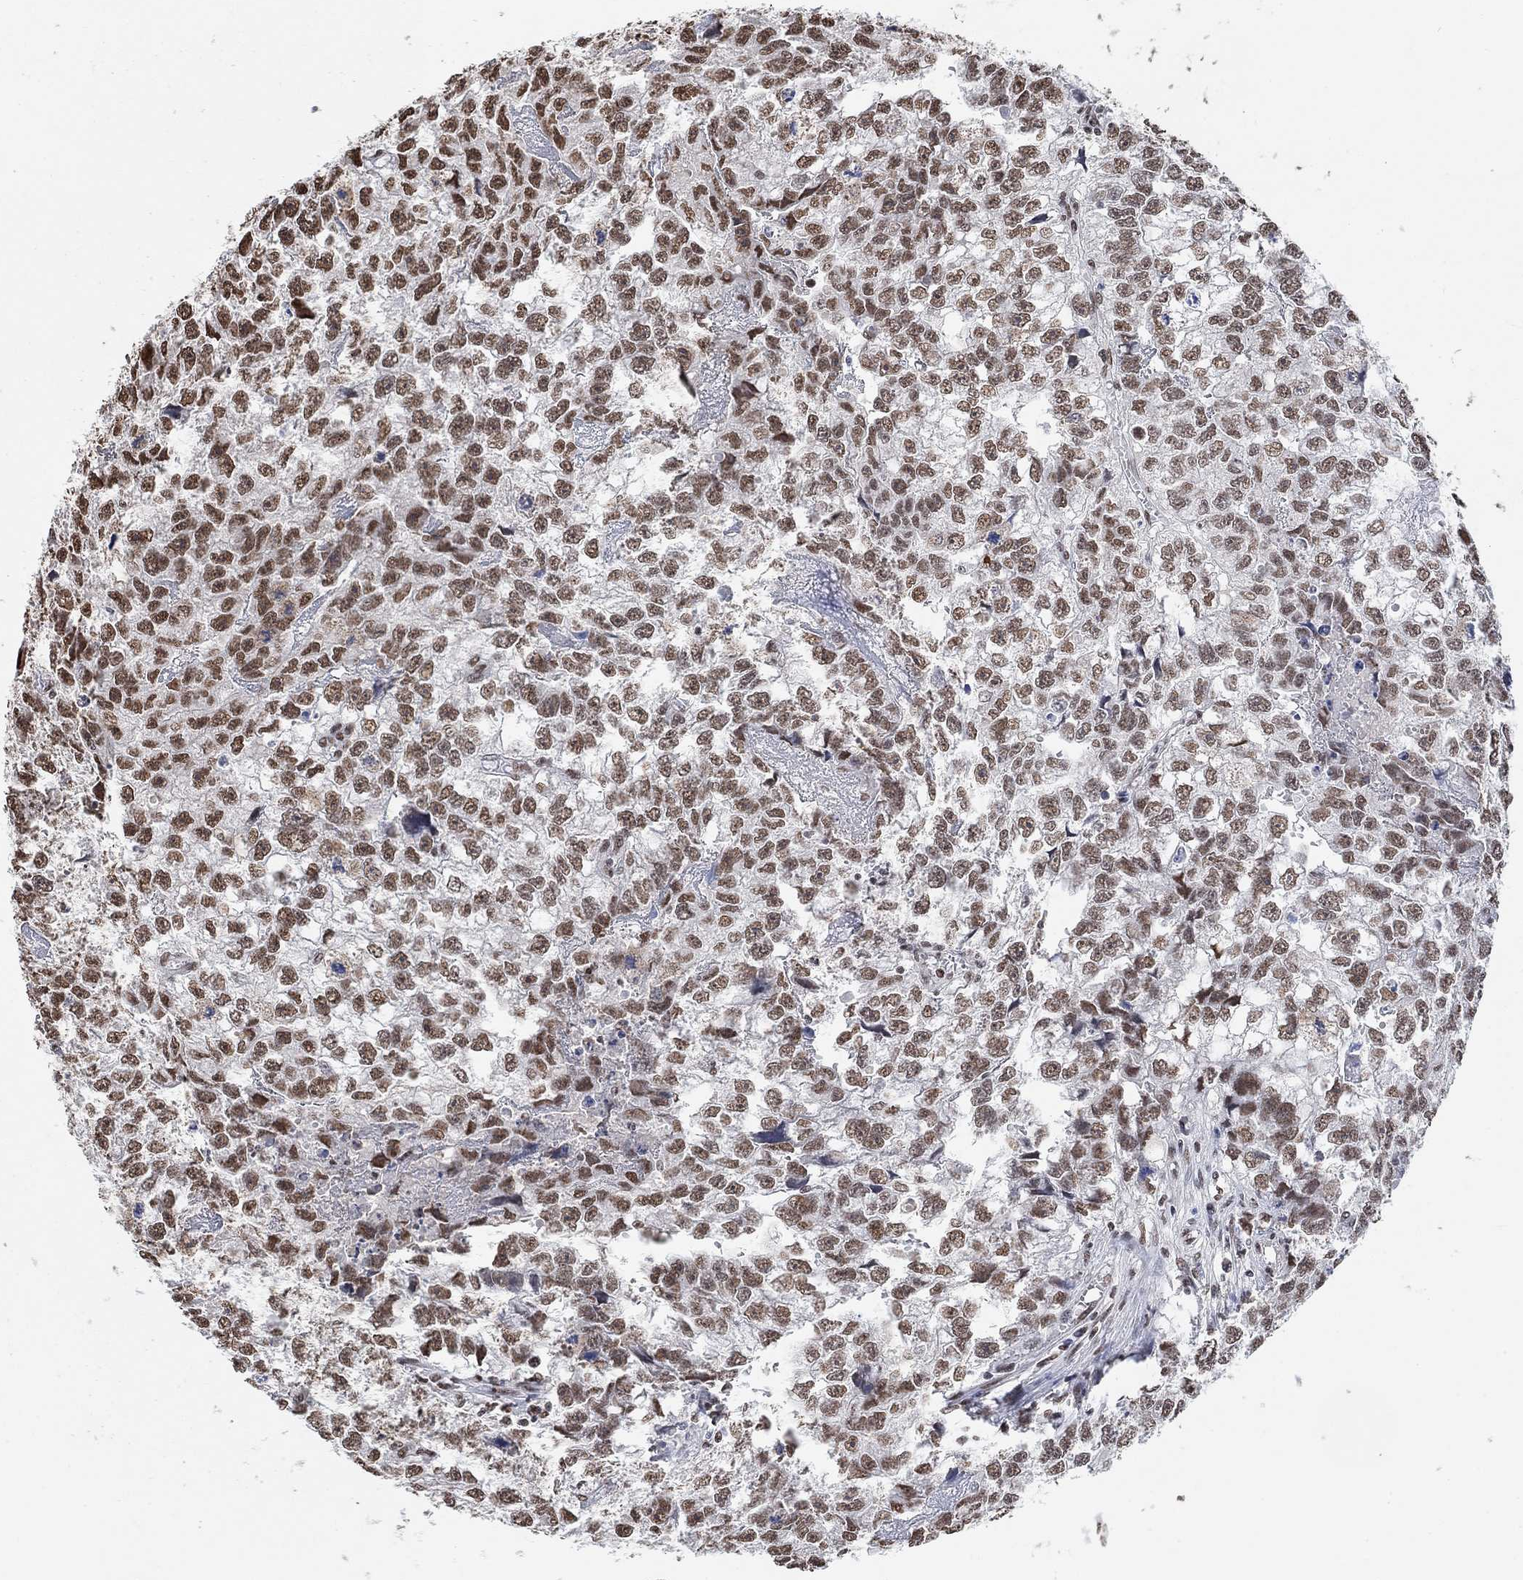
{"staining": {"intensity": "strong", "quantity": "25%-75%", "location": "nuclear"}, "tissue": "testis cancer", "cell_type": "Tumor cells", "image_type": "cancer", "snomed": [{"axis": "morphology", "description": "Carcinoma, Embryonal, NOS"}, {"axis": "morphology", "description": "Teratoma, malignant, NOS"}, {"axis": "topography", "description": "Testis"}], "caption": "Strong nuclear positivity is present in approximately 25%-75% of tumor cells in testis embryonal carcinoma.", "gene": "USP39", "patient": {"sex": "male", "age": 44}}